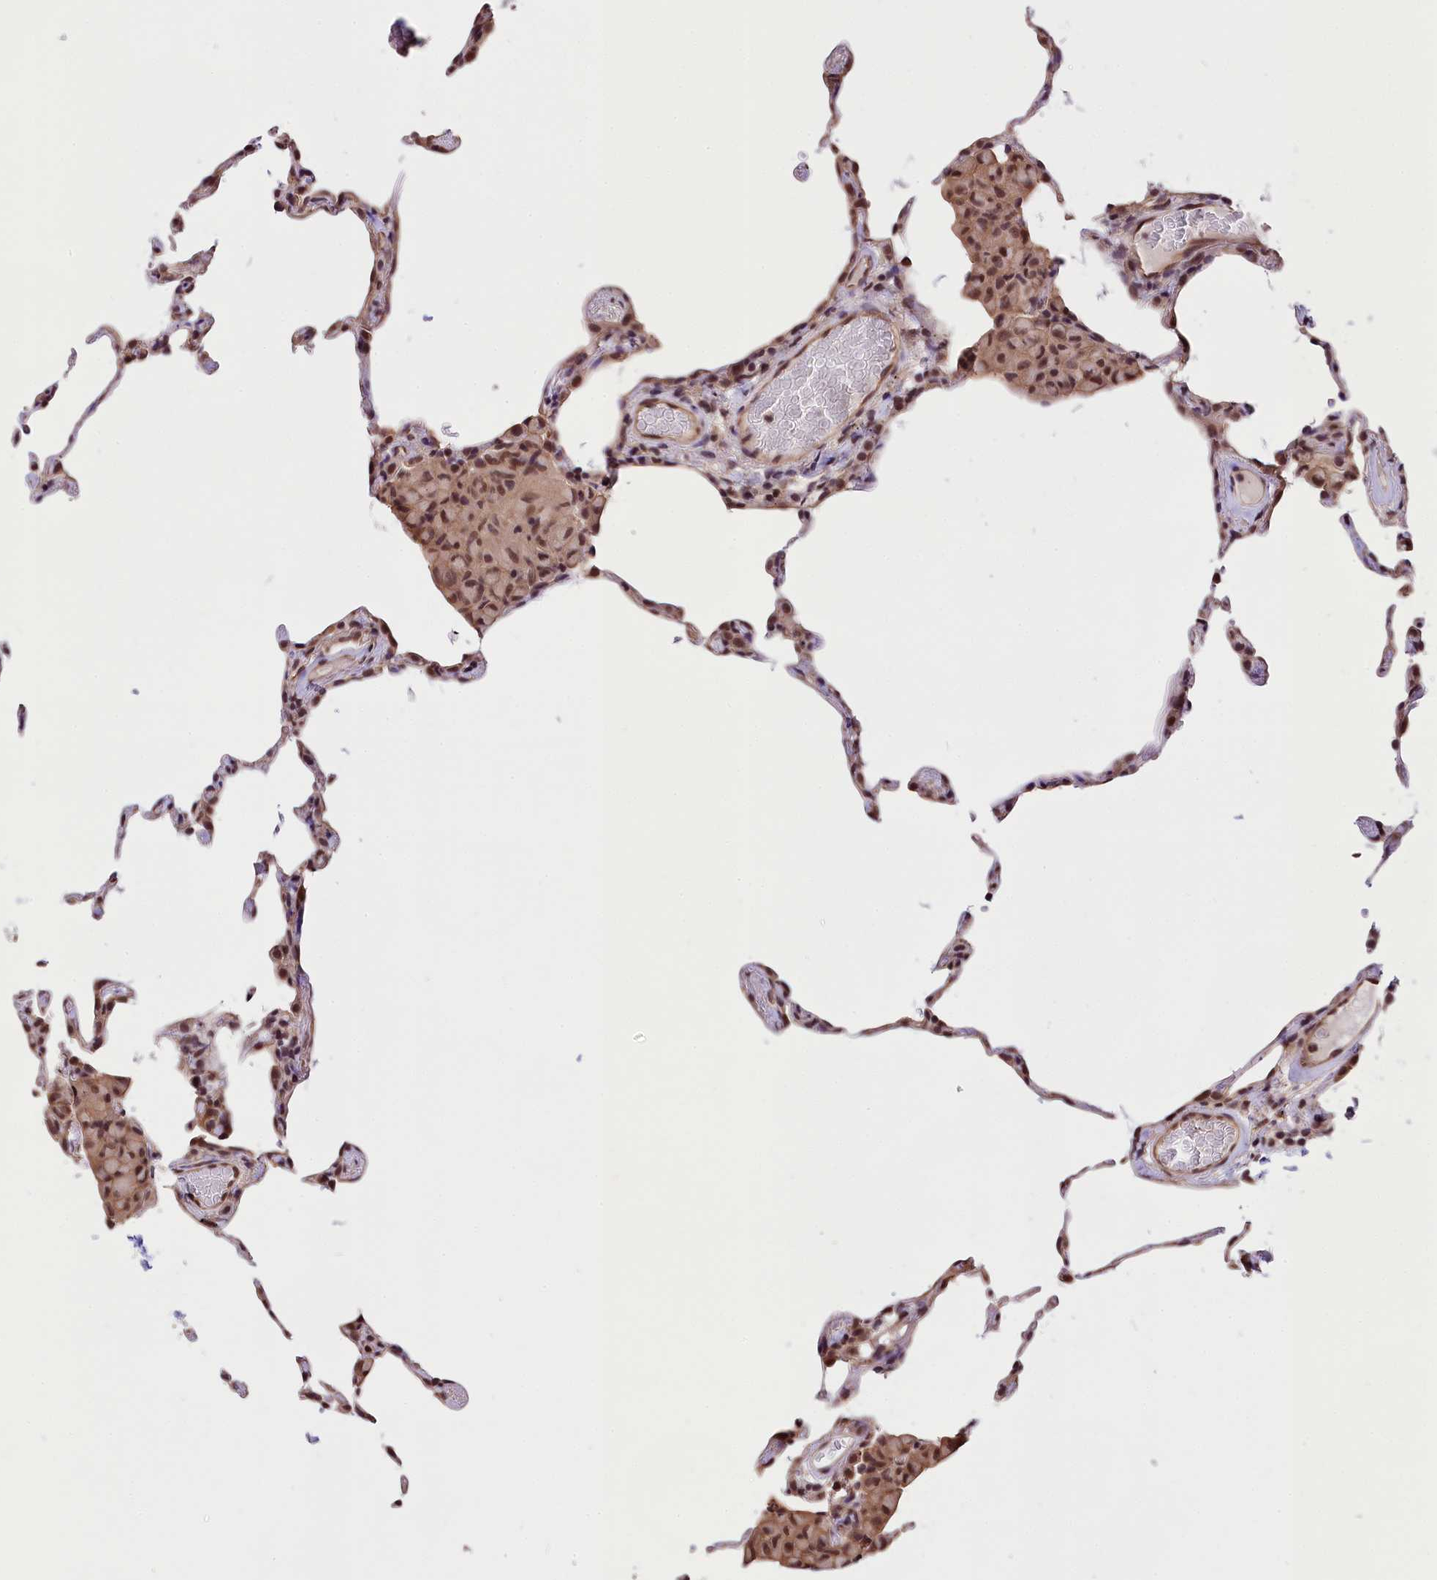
{"staining": {"intensity": "strong", "quantity": "25%-75%", "location": "nuclear"}, "tissue": "lung", "cell_type": "Alveolar cells", "image_type": "normal", "snomed": [{"axis": "morphology", "description": "Normal tissue, NOS"}, {"axis": "topography", "description": "Lung"}], "caption": "The photomicrograph reveals a brown stain indicating the presence of a protein in the nuclear of alveolar cells in lung.", "gene": "ZC3H4", "patient": {"sex": "female", "age": 57}}